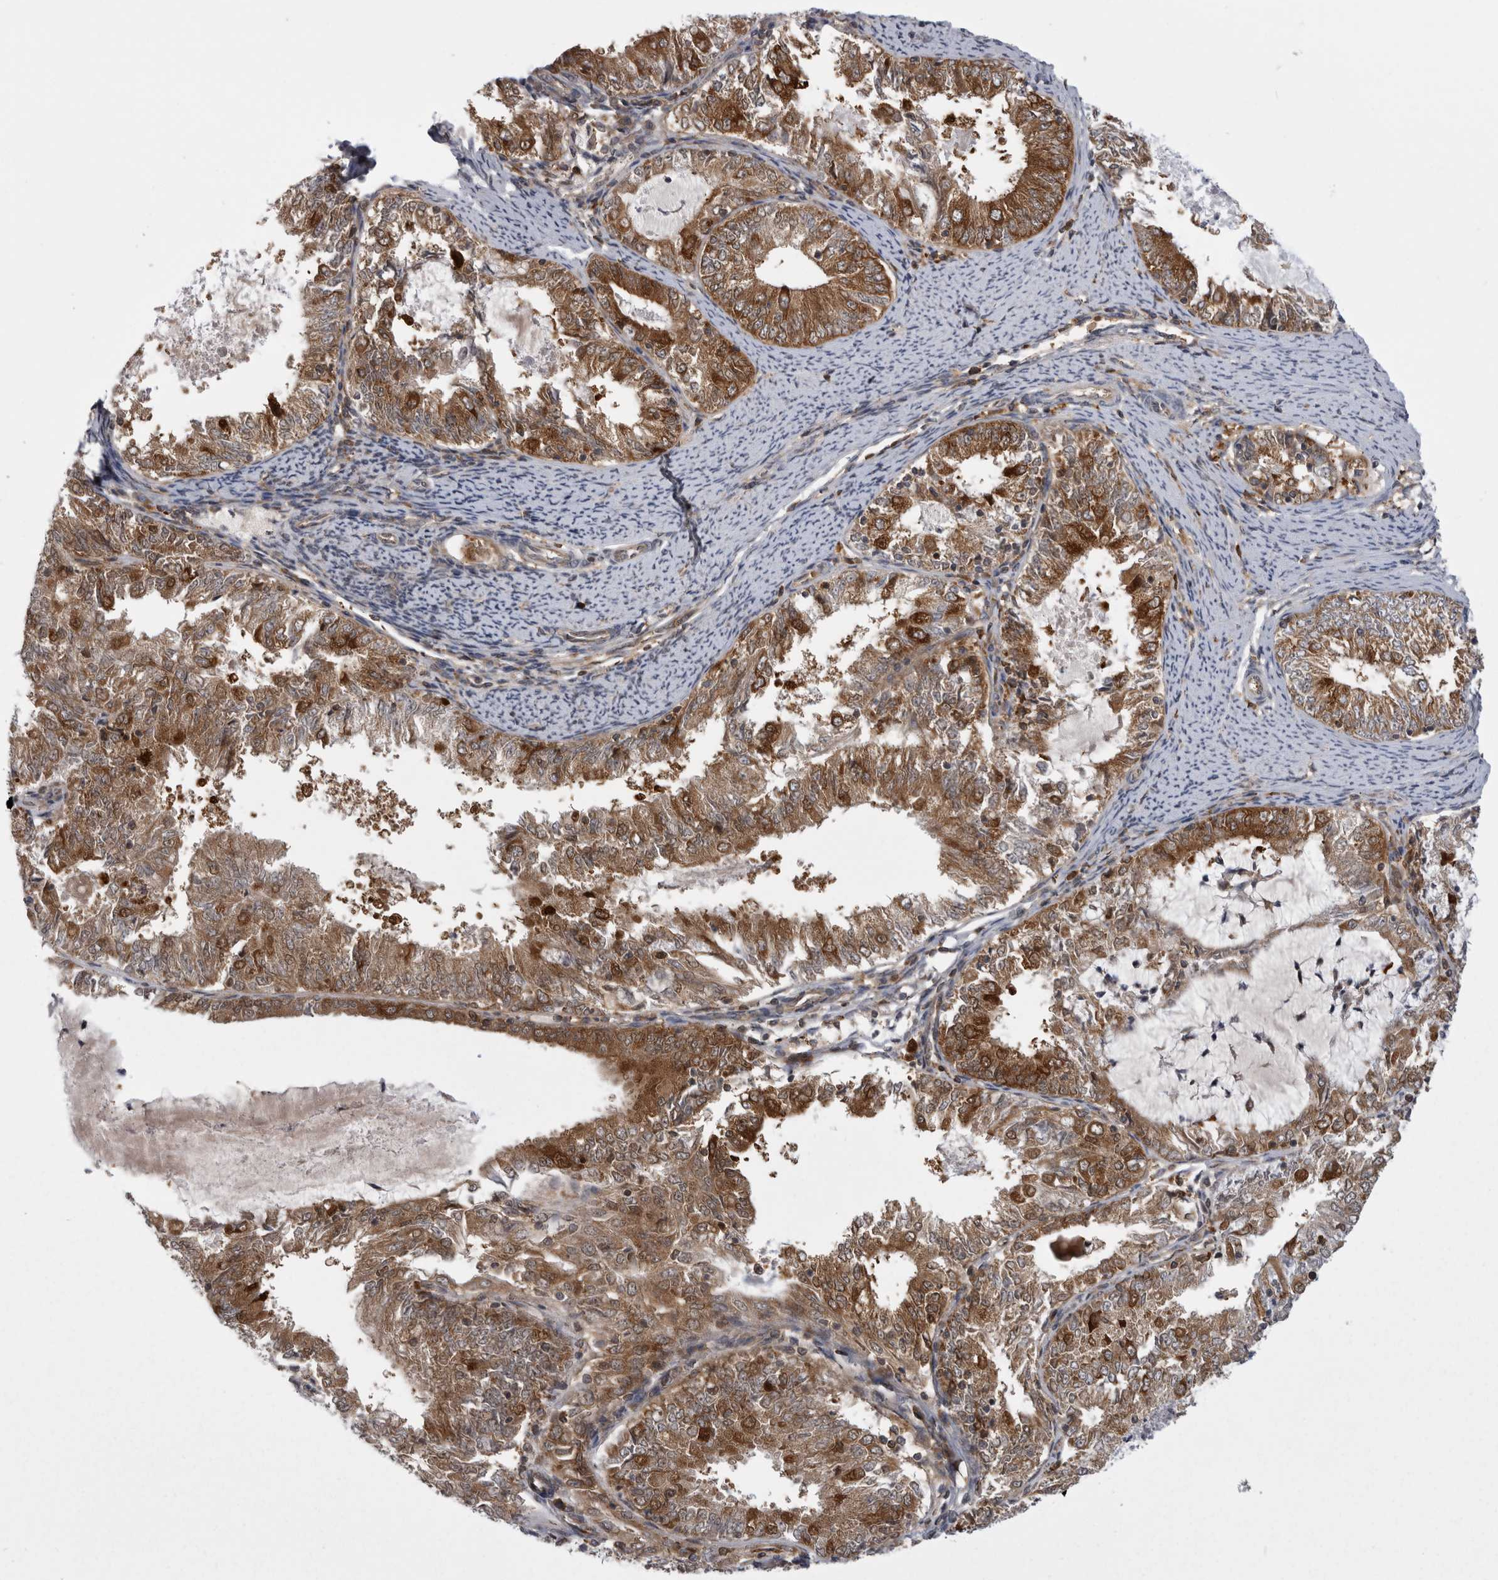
{"staining": {"intensity": "moderate", "quantity": ">75%", "location": "cytoplasmic/membranous"}, "tissue": "endometrial cancer", "cell_type": "Tumor cells", "image_type": "cancer", "snomed": [{"axis": "morphology", "description": "Adenocarcinoma, NOS"}, {"axis": "topography", "description": "Endometrium"}], "caption": "A brown stain labels moderate cytoplasmic/membranous expression of a protein in adenocarcinoma (endometrial) tumor cells. Using DAB (3,3'-diaminobenzidine) (brown) and hematoxylin (blue) stains, captured at high magnification using brightfield microscopy.", "gene": "CACYBP", "patient": {"sex": "female", "age": 57}}